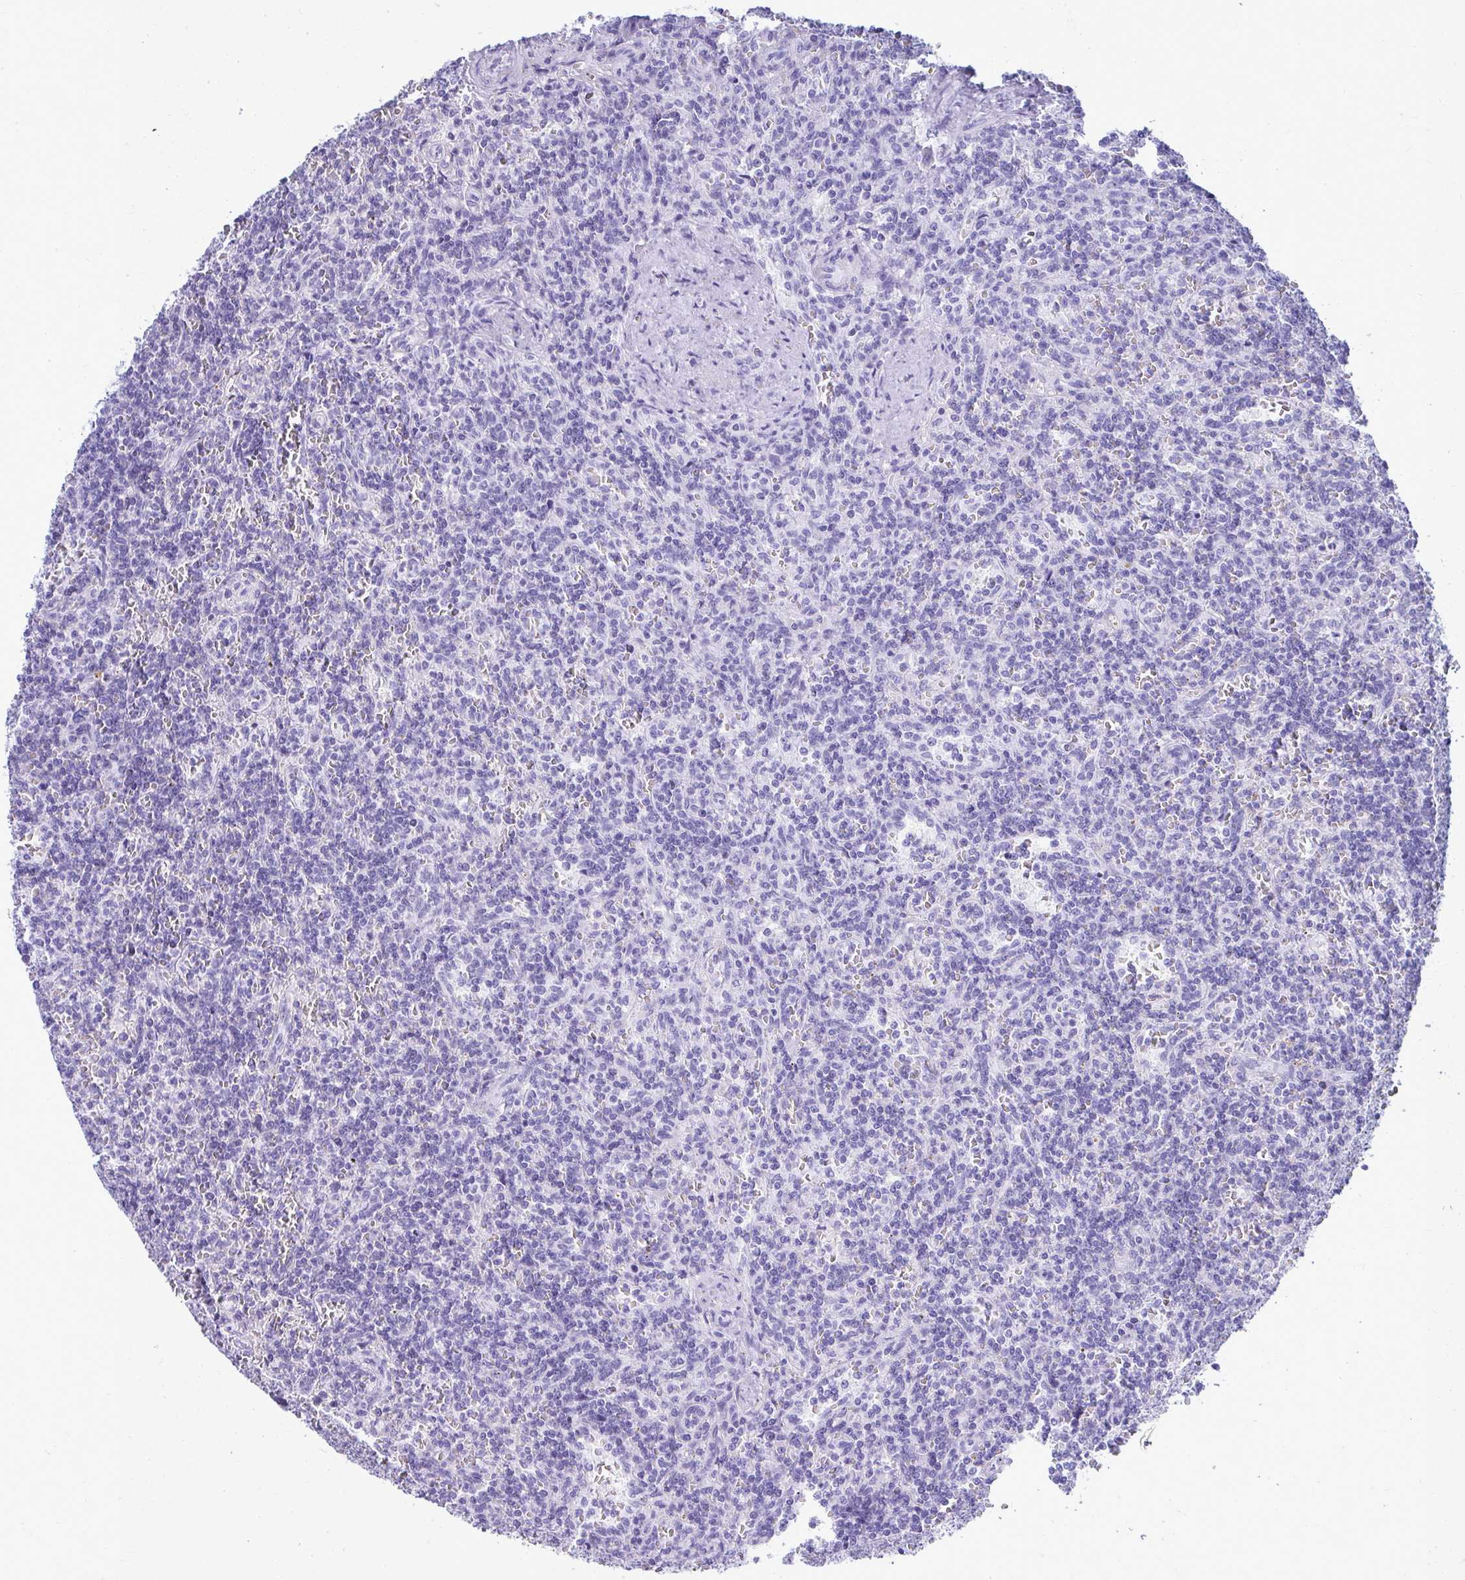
{"staining": {"intensity": "negative", "quantity": "none", "location": "none"}, "tissue": "lymphoma", "cell_type": "Tumor cells", "image_type": "cancer", "snomed": [{"axis": "morphology", "description": "Malignant lymphoma, non-Hodgkin's type, Low grade"}, {"axis": "topography", "description": "Spleen"}], "caption": "Immunohistochemical staining of human malignant lymphoma, non-Hodgkin's type (low-grade) shows no significant positivity in tumor cells. (DAB (3,3'-diaminobenzidine) IHC, high magnification).", "gene": "ATP4B", "patient": {"sex": "male", "age": 73}}